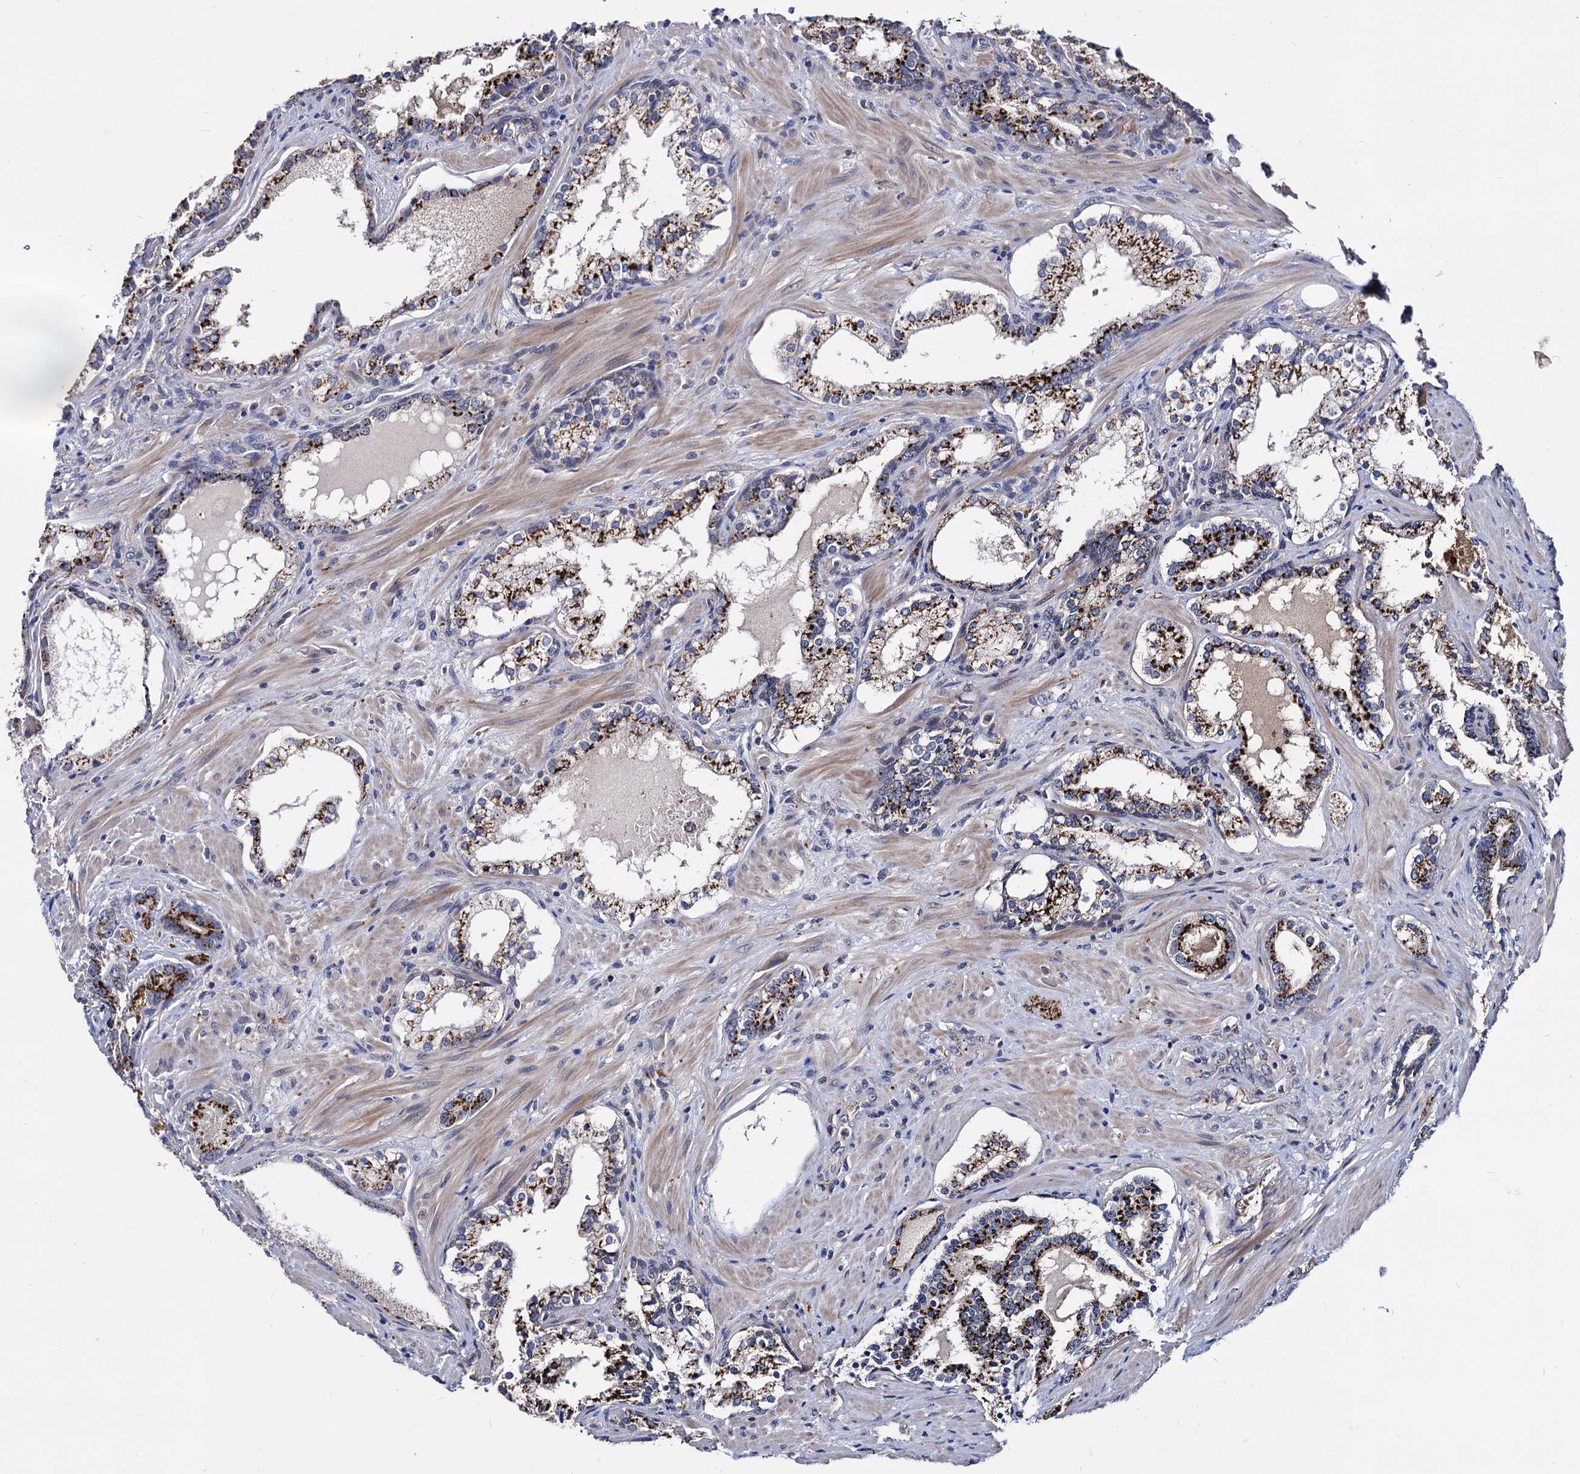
{"staining": {"intensity": "strong", "quantity": ">75%", "location": "cytoplasmic/membranous"}, "tissue": "prostate cancer", "cell_type": "Tumor cells", "image_type": "cancer", "snomed": [{"axis": "morphology", "description": "Adenocarcinoma, High grade"}, {"axis": "topography", "description": "Prostate"}], "caption": "This histopathology image reveals immunohistochemistry (IHC) staining of human prostate adenocarcinoma (high-grade), with high strong cytoplasmic/membranous staining in about >75% of tumor cells.", "gene": "ESD", "patient": {"sex": "male", "age": 58}}